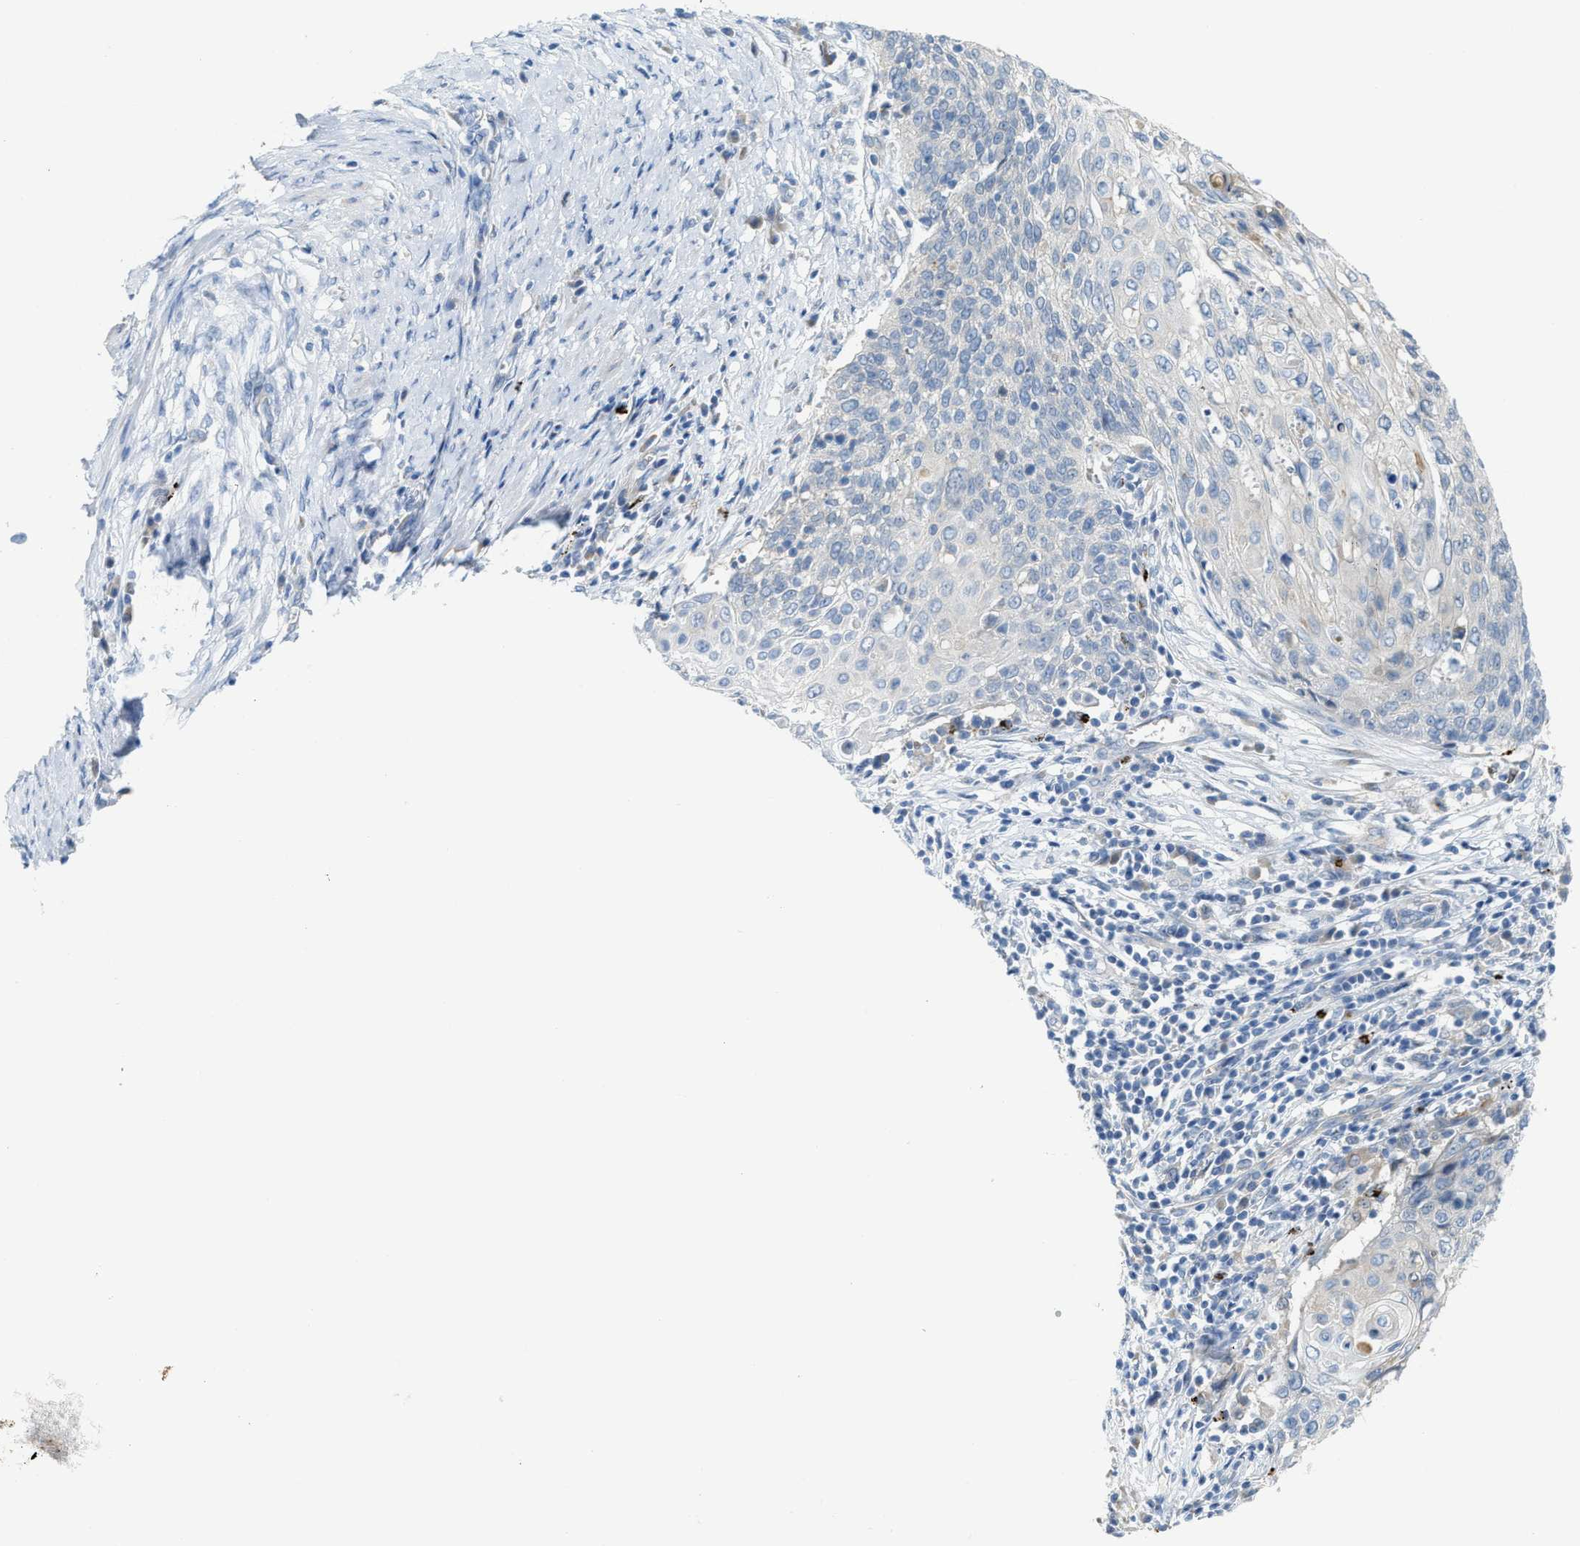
{"staining": {"intensity": "negative", "quantity": "none", "location": "none"}, "tissue": "cervical cancer", "cell_type": "Tumor cells", "image_type": "cancer", "snomed": [{"axis": "morphology", "description": "Squamous cell carcinoma, NOS"}, {"axis": "topography", "description": "Cervix"}], "caption": "Protein analysis of cervical squamous cell carcinoma shows no significant positivity in tumor cells.", "gene": "KLHDC10", "patient": {"sex": "female", "age": 39}}